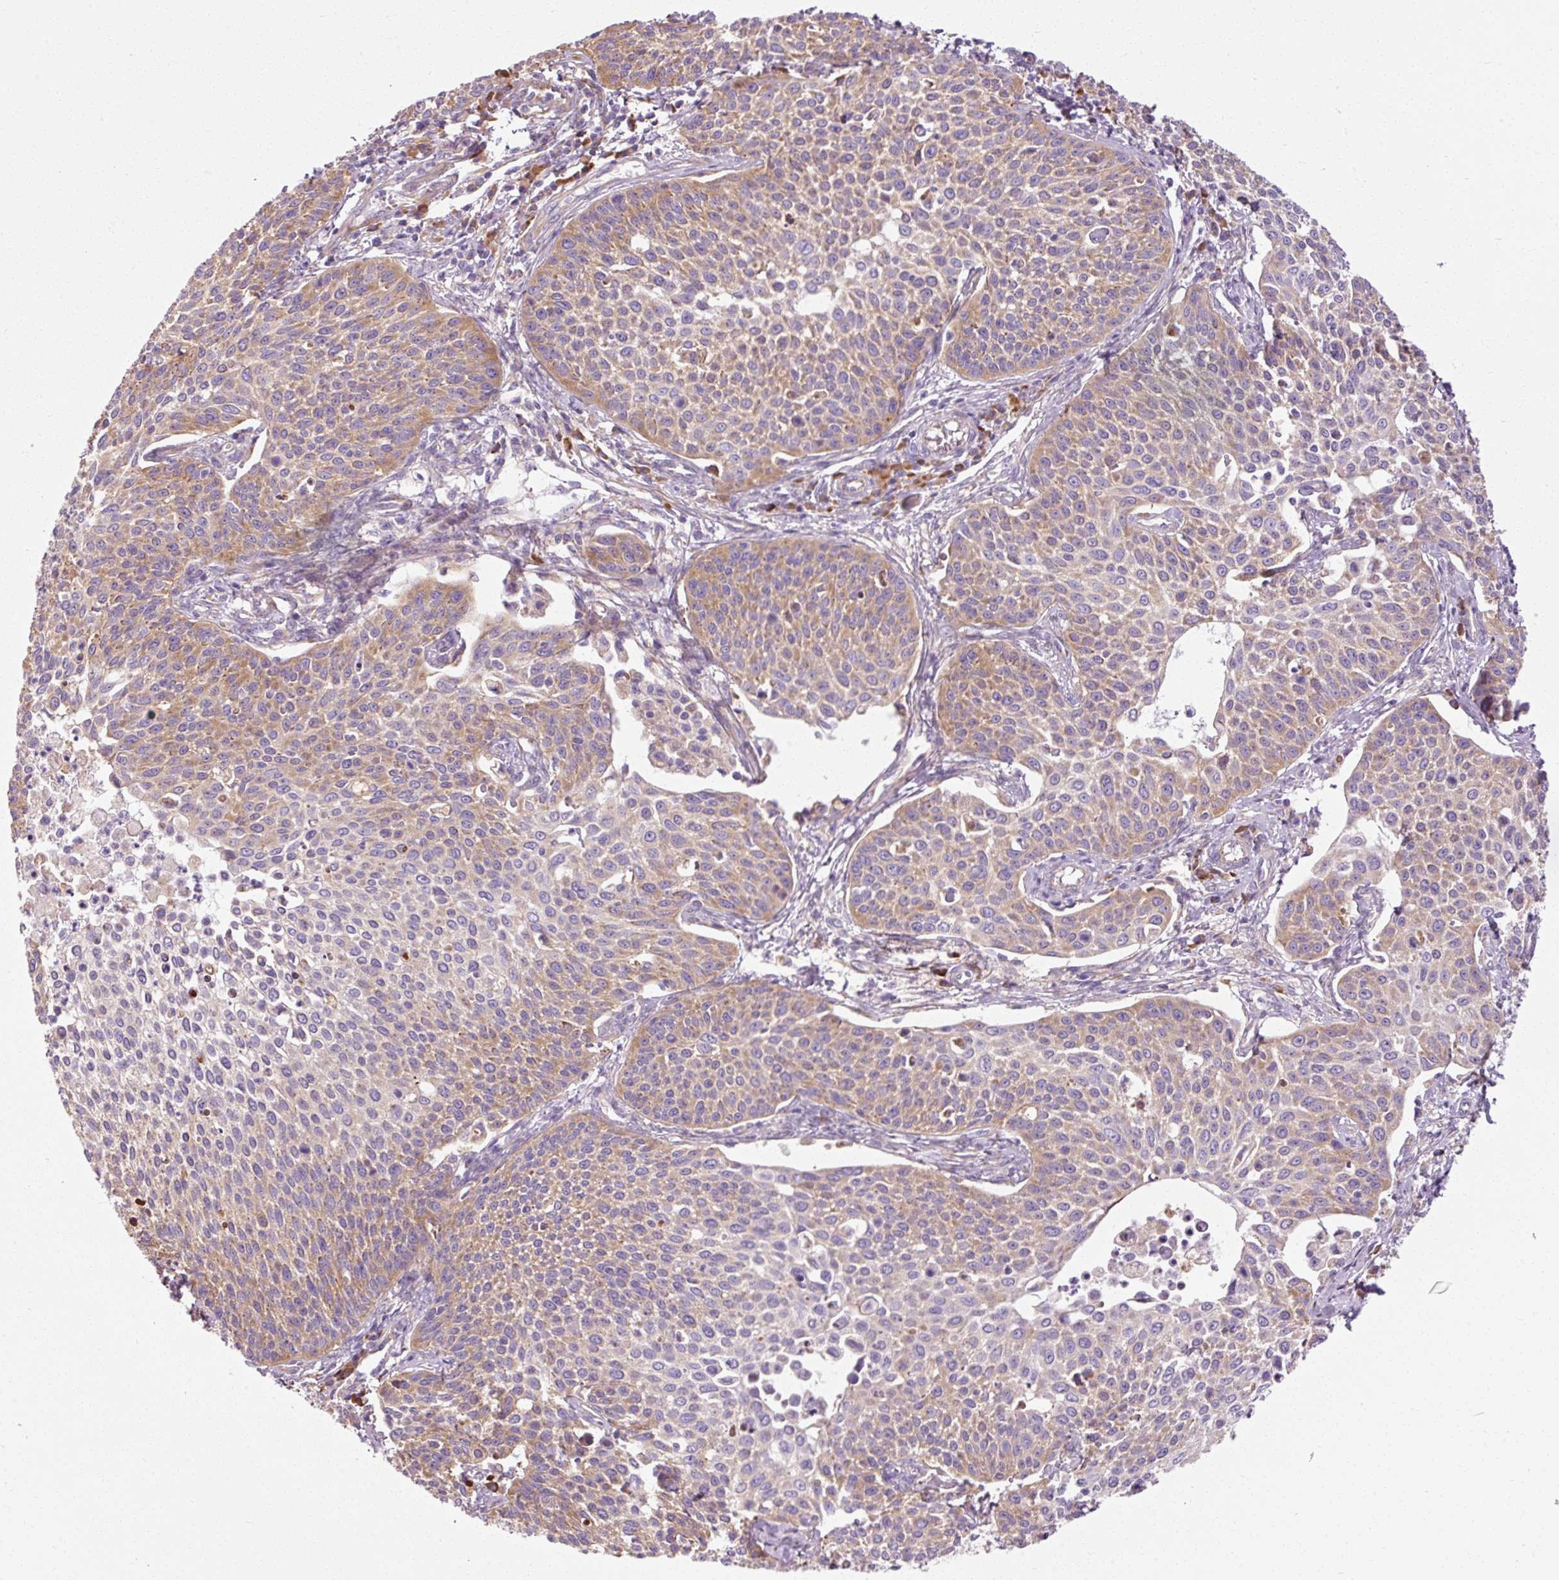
{"staining": {"intensity": "moderate", "quantity": "25%-75%", "location": "cytoplasmic/membranous"}, "tissue": "cervical cancer", "cell_type": "Tumor cells", "image_type": "cancer", "snomed": [{"axis": "morphology", "description": "Squamous cell carcinoma, NOS"}, {"axis": "topography", "description": "Cervix"}], "caption": "About 25%-75% of tumor cells in cervical cancer (squamous cell carcinoma) demonstrate moderate cytoplasmic/membranous protein expression as visualized by brown immunohistochemical staining.", "gene": "RPL10A", "patient": {"sex": "female", "age": 34}}